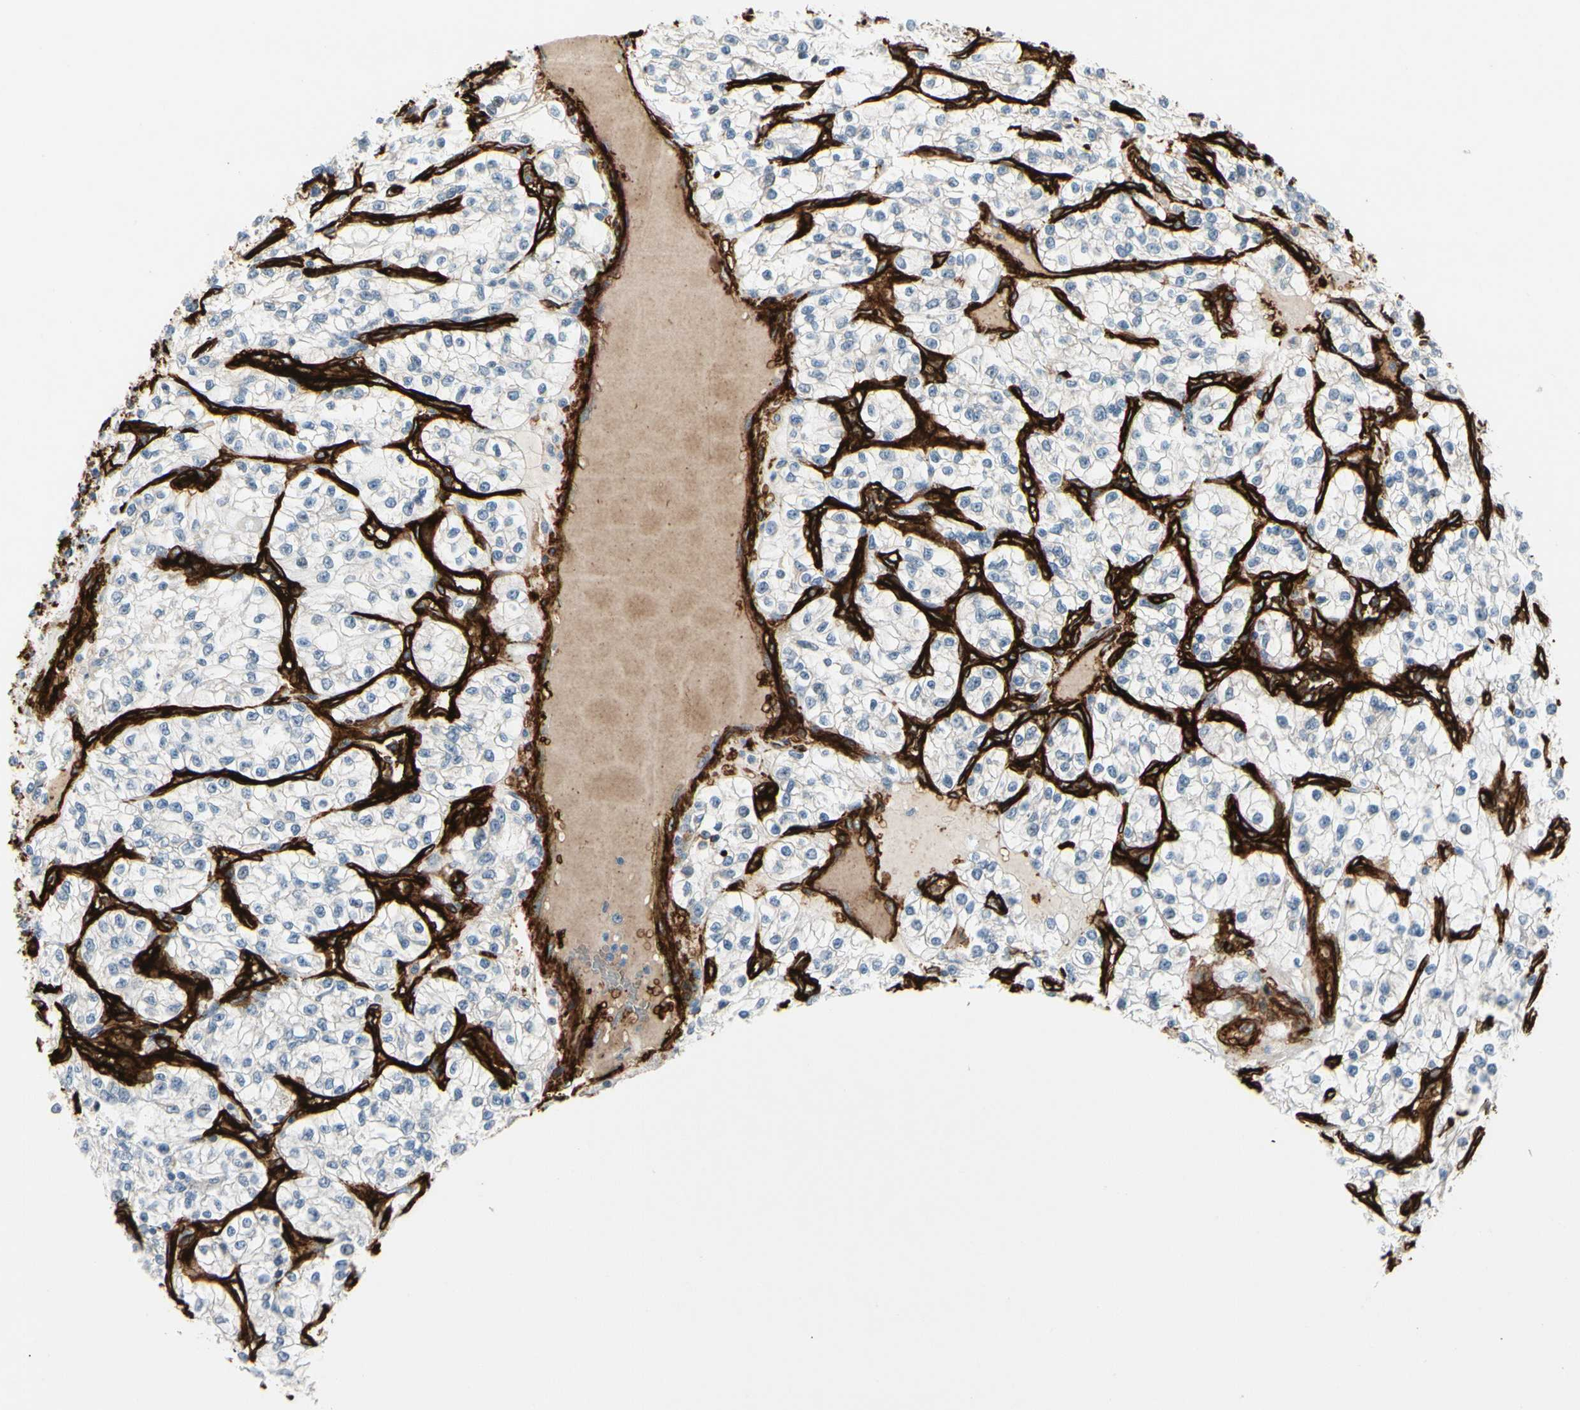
{"staining": {"intensity": "negative", "quantity": "none", "location": "none"}, "tissue": "renal cancer", "cell_type": "Tumor cells", "image_type": "cancer", "snomed": [{"axis": "morphology", "description": "Adenocarcinoma, NOS"}, {"axis": "topography", "description": "Kidney"}], "caption": "Protein analysis of renal cancer shows no significant positivity in tumor cells.", "gene": "MCAM", "patient": {"sex": "female", "age": 57}}